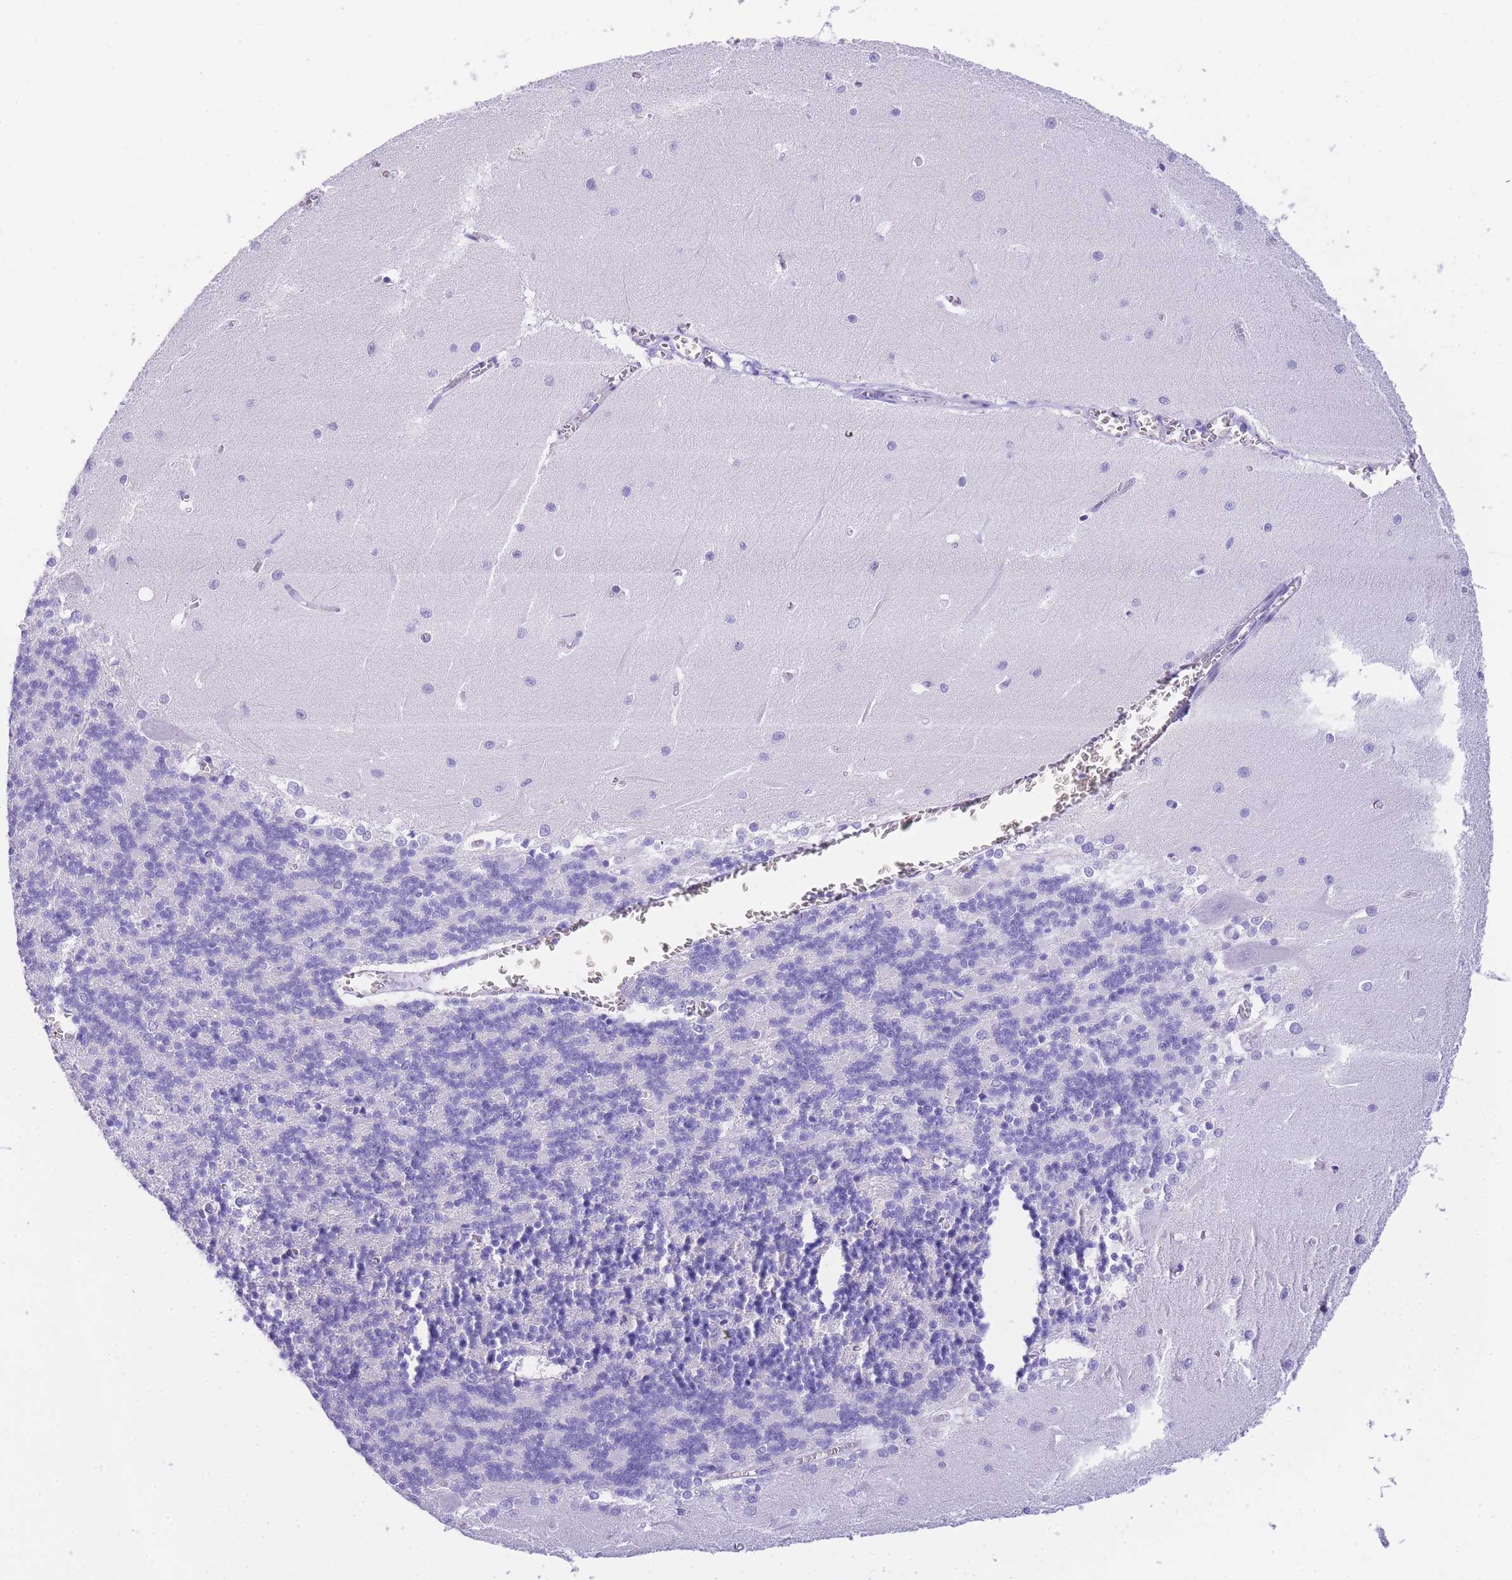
{"staining": {"intensity": "negative", "quantity": "none", "location": "none"}, "tissue": "cerebellum", "cell_type": "Cells in granular layer", "image_type": "normal", "snomed": [{"axis": "morphology", "description": "Normal tissue, NOS"}, {"axis": "topography", "description": "Cerebellum"}], "caption": "Immunohistochemical staining of unremarkable cerebellum displays no significant expression in cells in granular layer. (IHC, brightfield microscopy, high magnification).", "gene": "NKD2", "patient": {"sex": "male", "age": 37}}